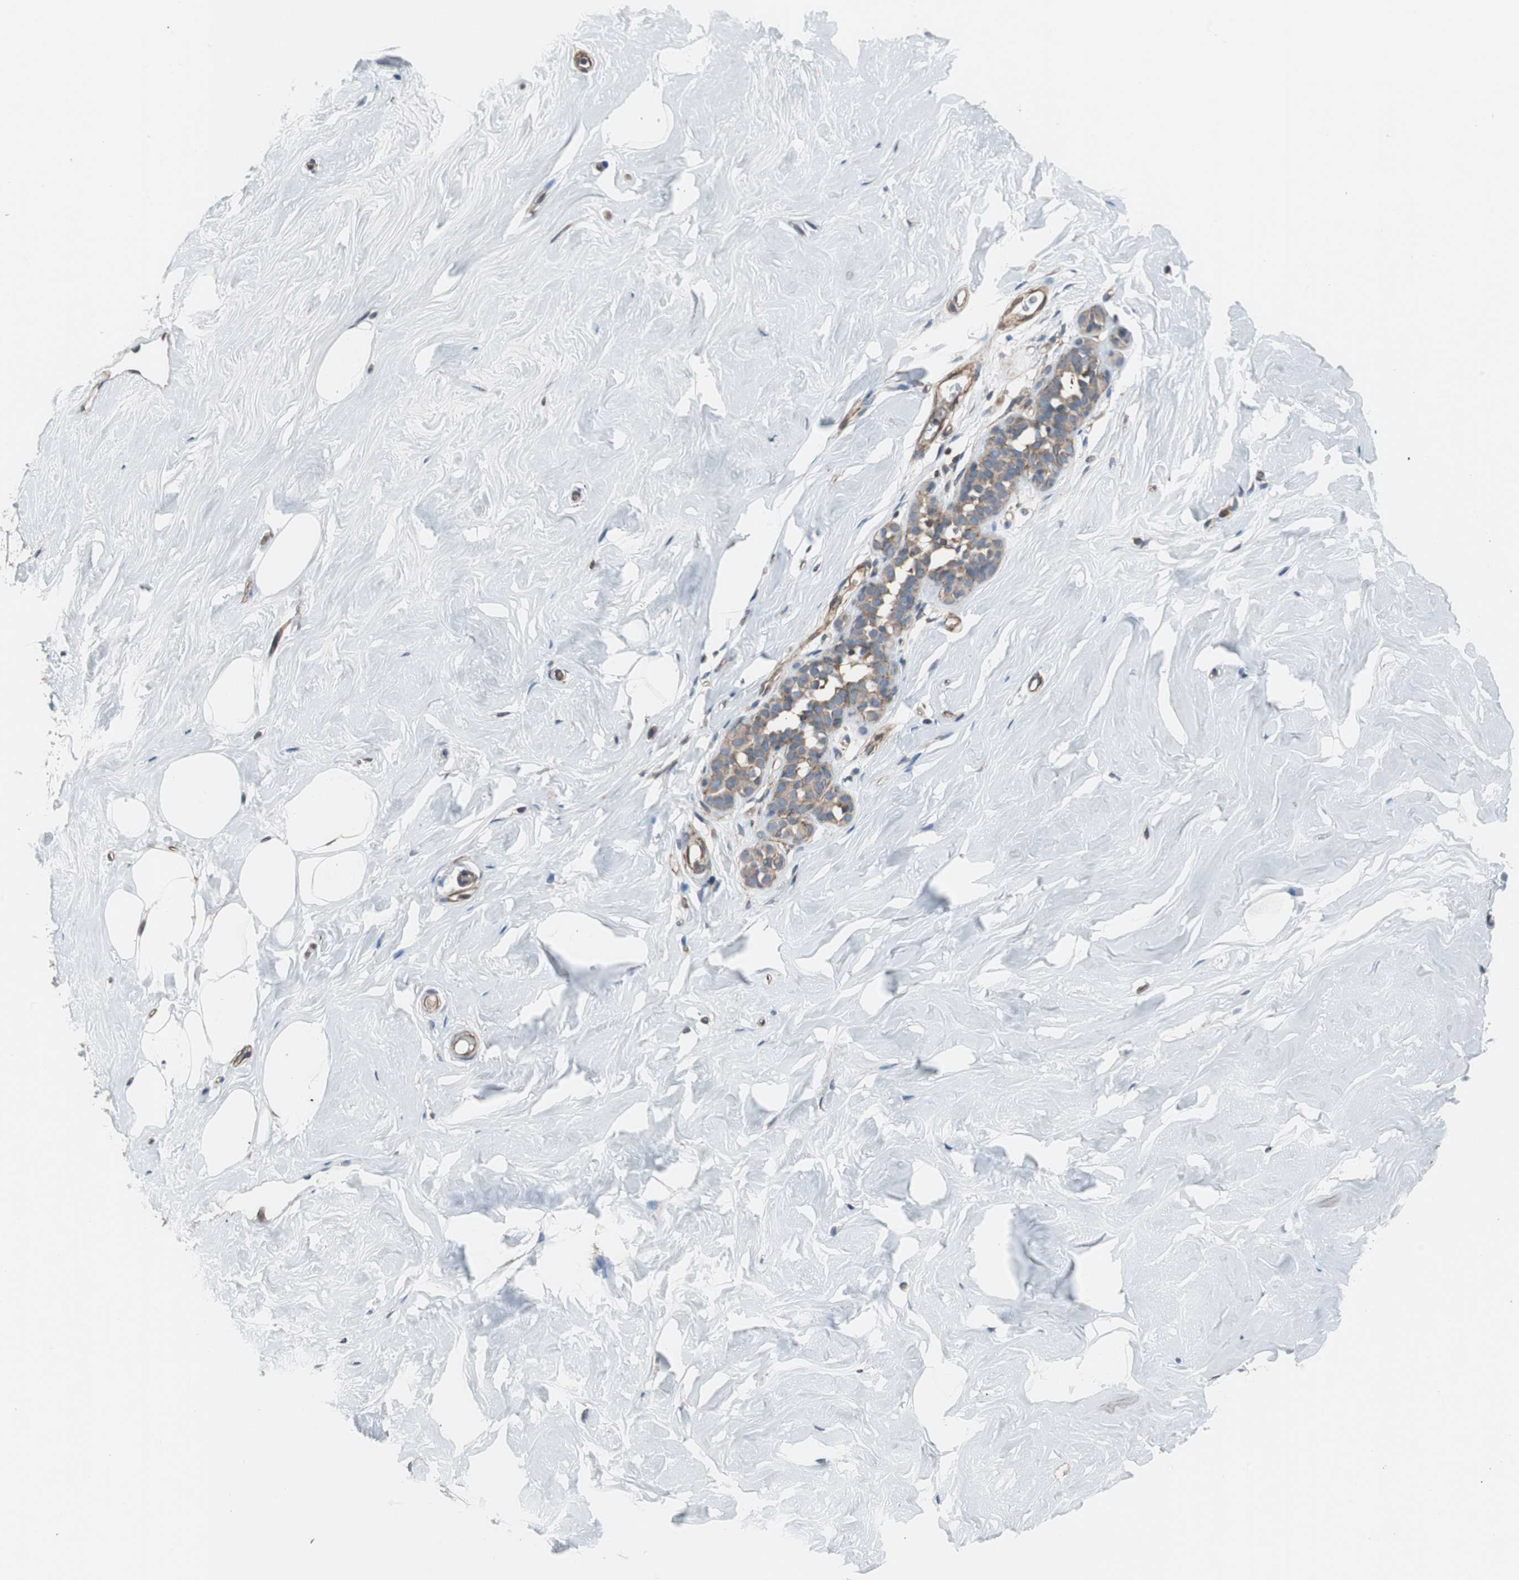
{"staining": {"intensity": "negative", "quantity": "none", "location": "none"}, "tissue": "breast", "cell_type": "Adipocytes", "image_type": "normal", "snomed": [{"axis": "morphology", "description": "Normal tissue, NOS"}, {"axis": "topography", "description": "Breast"}], "caption": "IHC of normal breast shows no staining in adipocytes.", "gene": "KIF3B", "patient": {"sex": "female", "age": 75}}